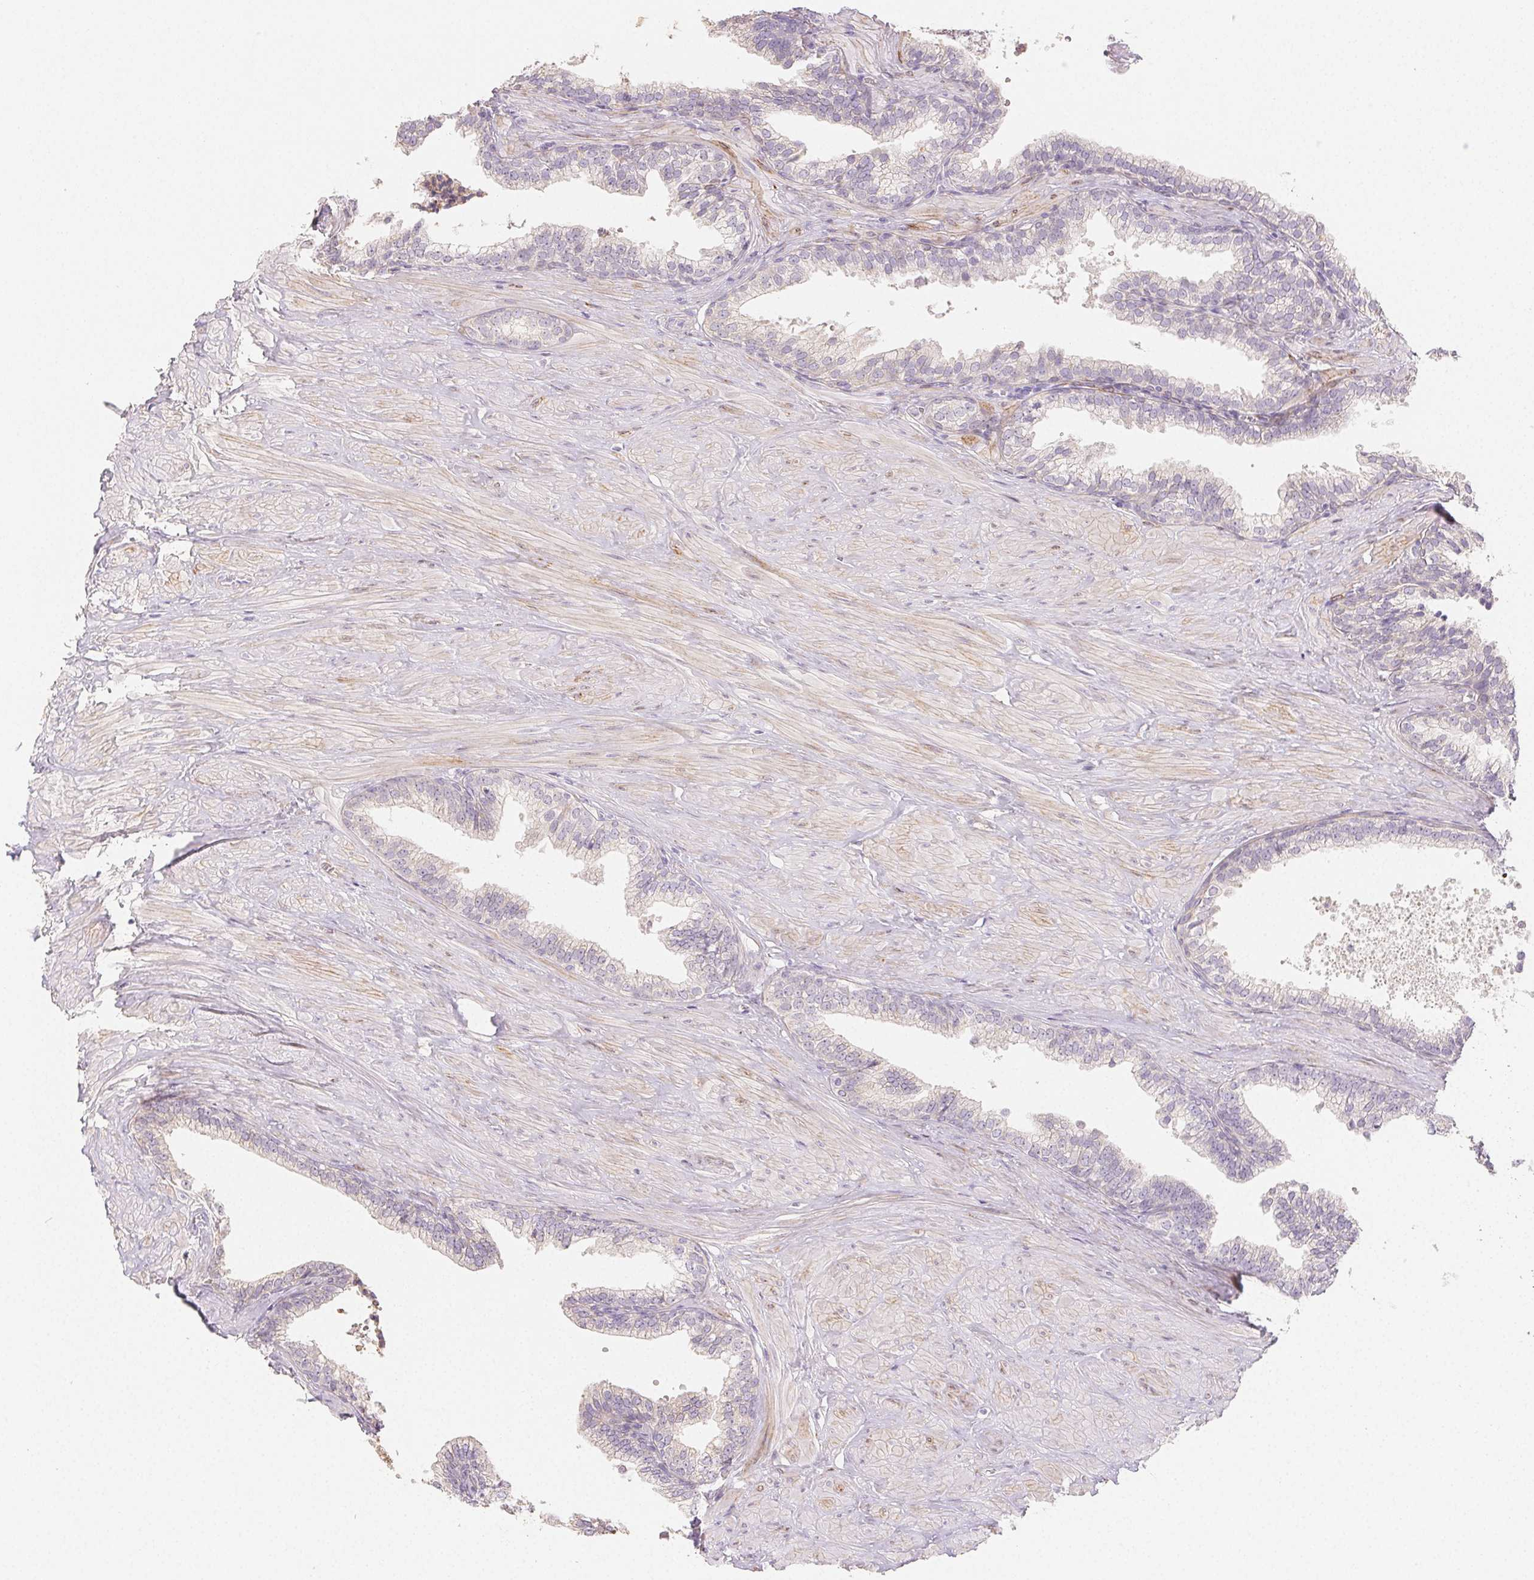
{"staining": {"intensity": "negative", "quantity": "none", "location": "none"}, "tissue": "prostate", "cell_type": "Glandular cells", "image_type": "normal", "snomed": [{"axis": "morphology", "description": "Normal tissue, NOS"}, {"axis": "topography", "description": "Prostate"}, {"axis": "topography", "description": "Peripheral nerve tissue"}], "caption": "The photomicrograph displays no significant staining in glandular cells of prostate.", "gene": "ACVR1B", "patient": {"sex": "male", "age": 55}}